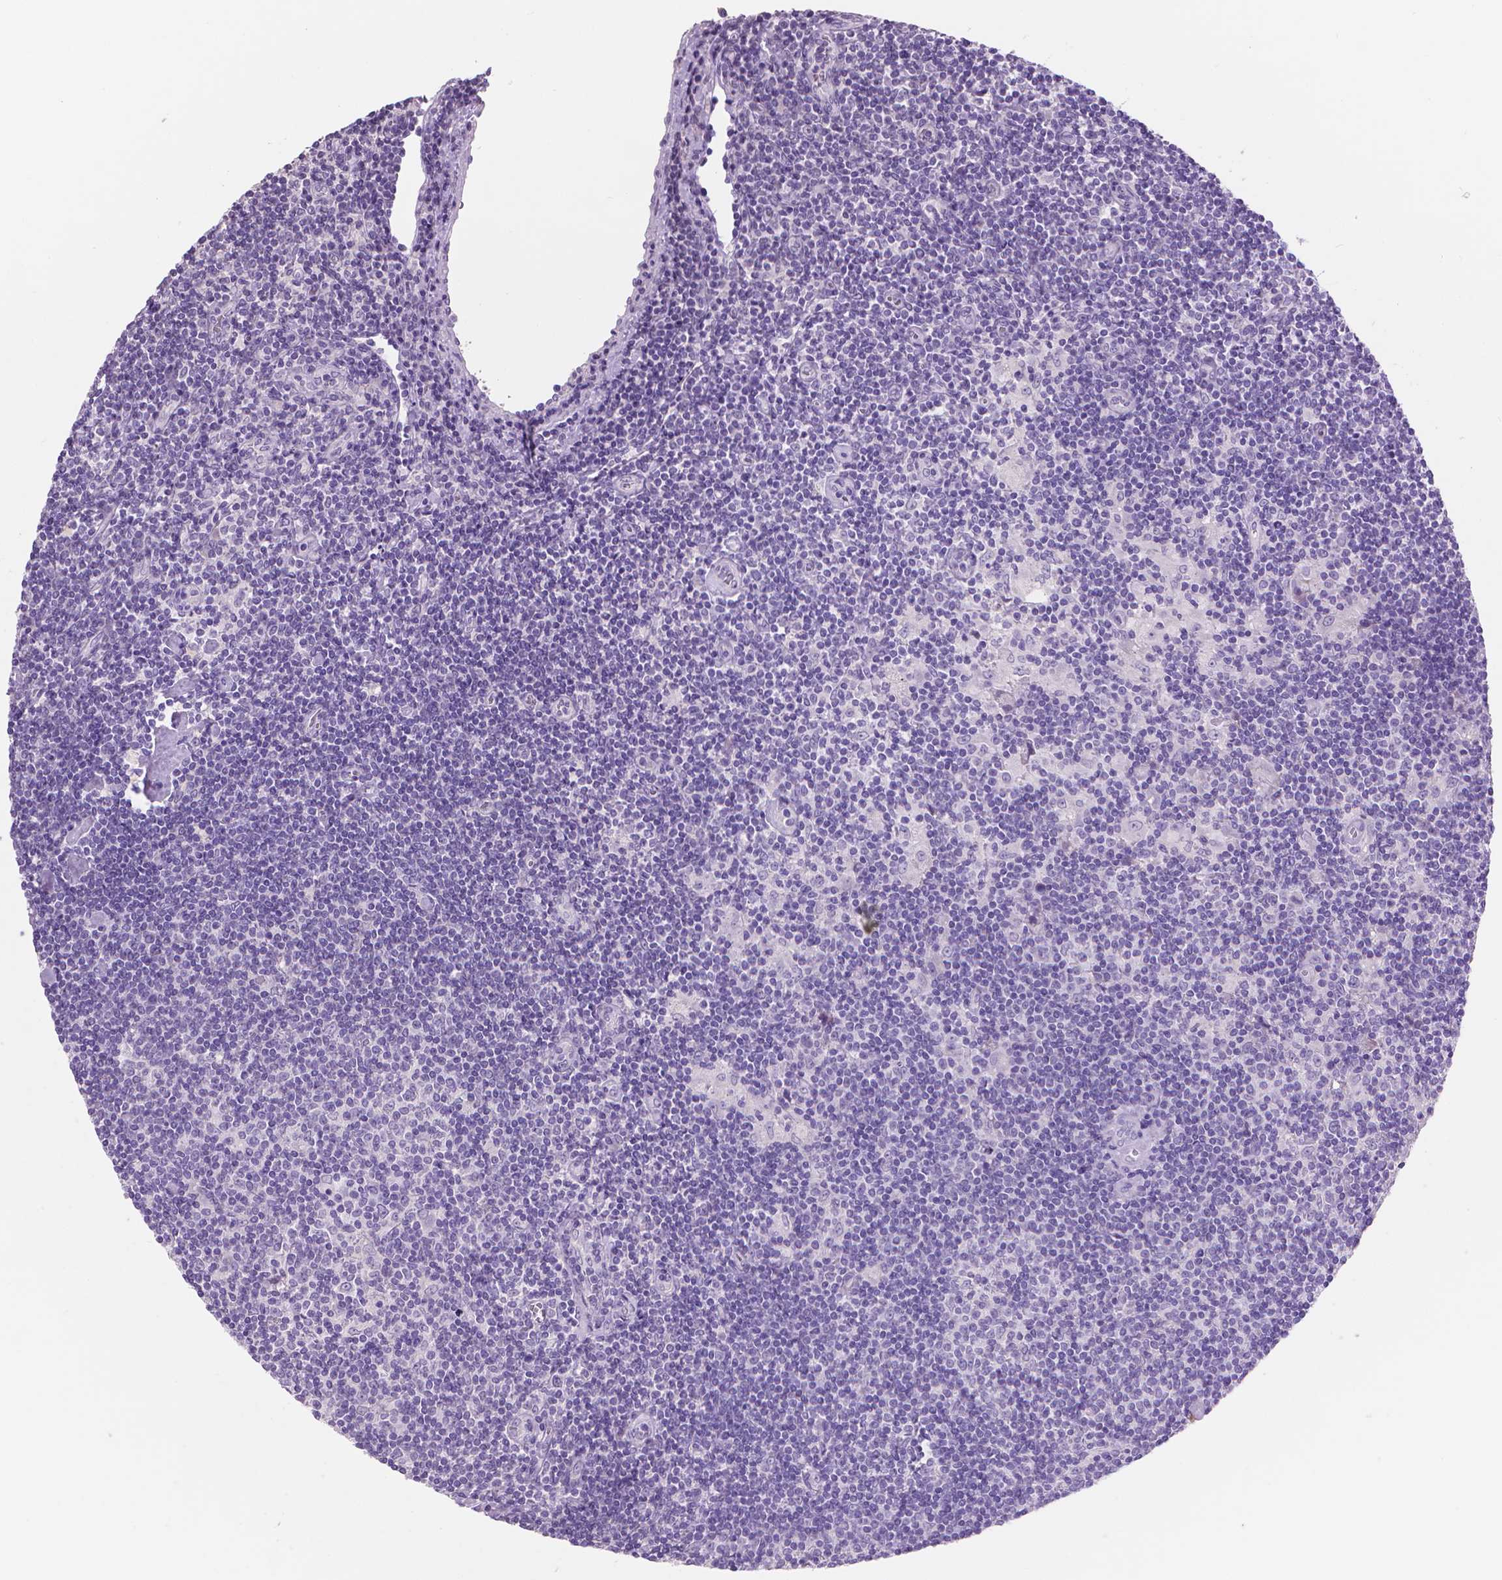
{"staining": {"intensity": "negative", "quantity": "none", "location": "none"}, "tissue": "lymphoma", "cell_type": "Tumor cells", "image_type": "cancer", "snomed": [{"axis": "morphology", "description": "Hodgkin's disease, NOS"}, {"axis": "topography", "description": "Lymph node"}], "caption": "Tumor cells show no significant positivity in lymphoma. (DAB (3,3'-diaminobenzidine) immunohistochemistry, high magnification).", "gene": "TNNI2", "patient": {"sex": "male", "age": 40}}